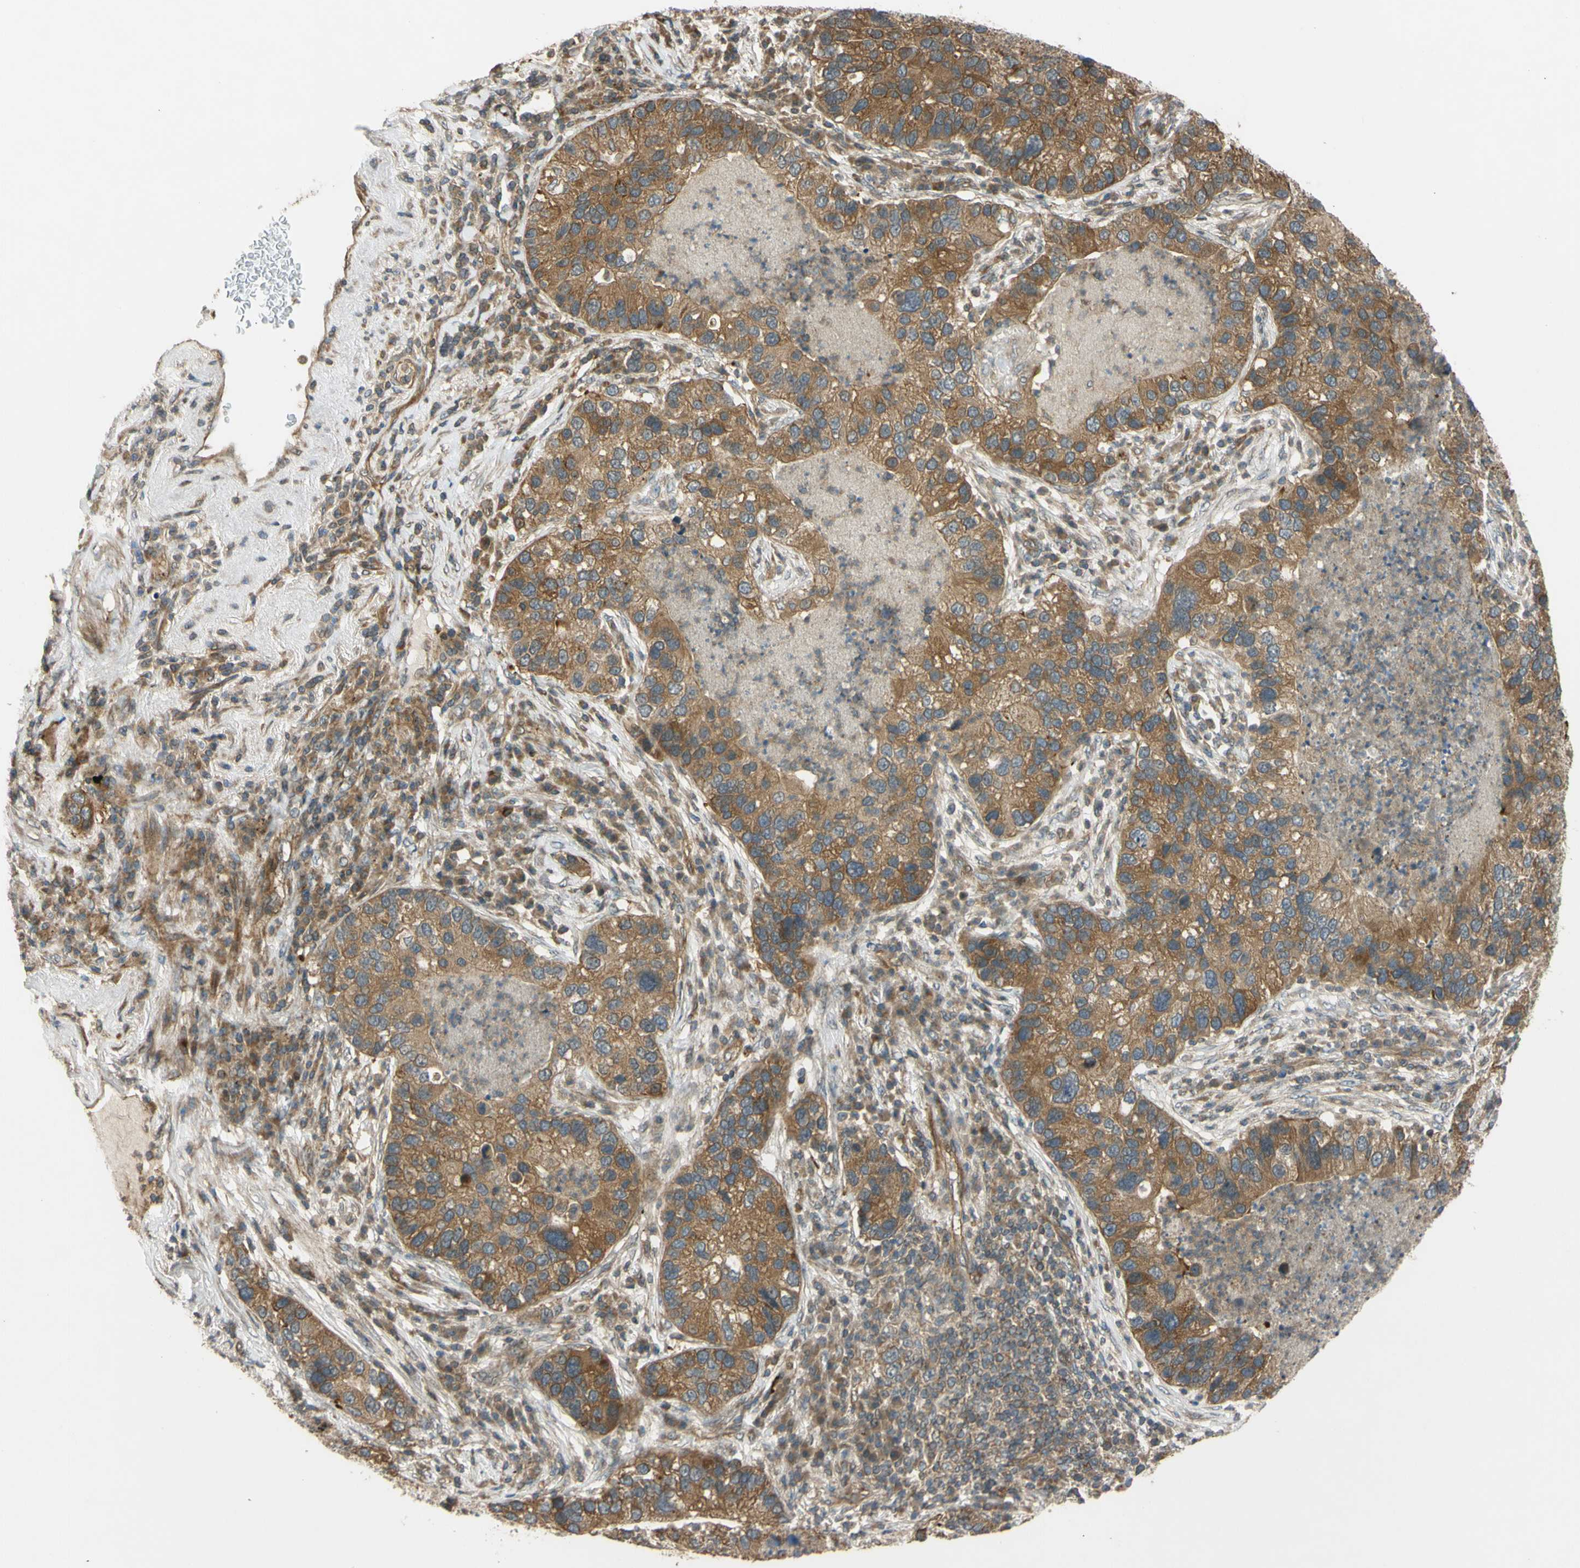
{"staining": {"intensity": "moderate", "quantity": ">75%", "location": "cytoplasmic/membranous,nuclear"}, "tissue": "lung cancer", "cell_type": "Tumor cells", "image_type": "cancer", "snomed": [{"axis": "morphology", "description": "Normal tissue, NOS"}, {"axis": "morphology", "description": "Adenocarcinoma, NOS"}, {"axis": "topography", "description": "Bronchus"}, {"axis": "topography", "description": "Lung"}], "caption": "Moderate cytoplasmic/membranous and nuclear expression for a protein is seen in about >75% of tumor cells of lung cancer using IHC.", "gene": "FLII", "patient": {"sex": "male", "age": 54}}